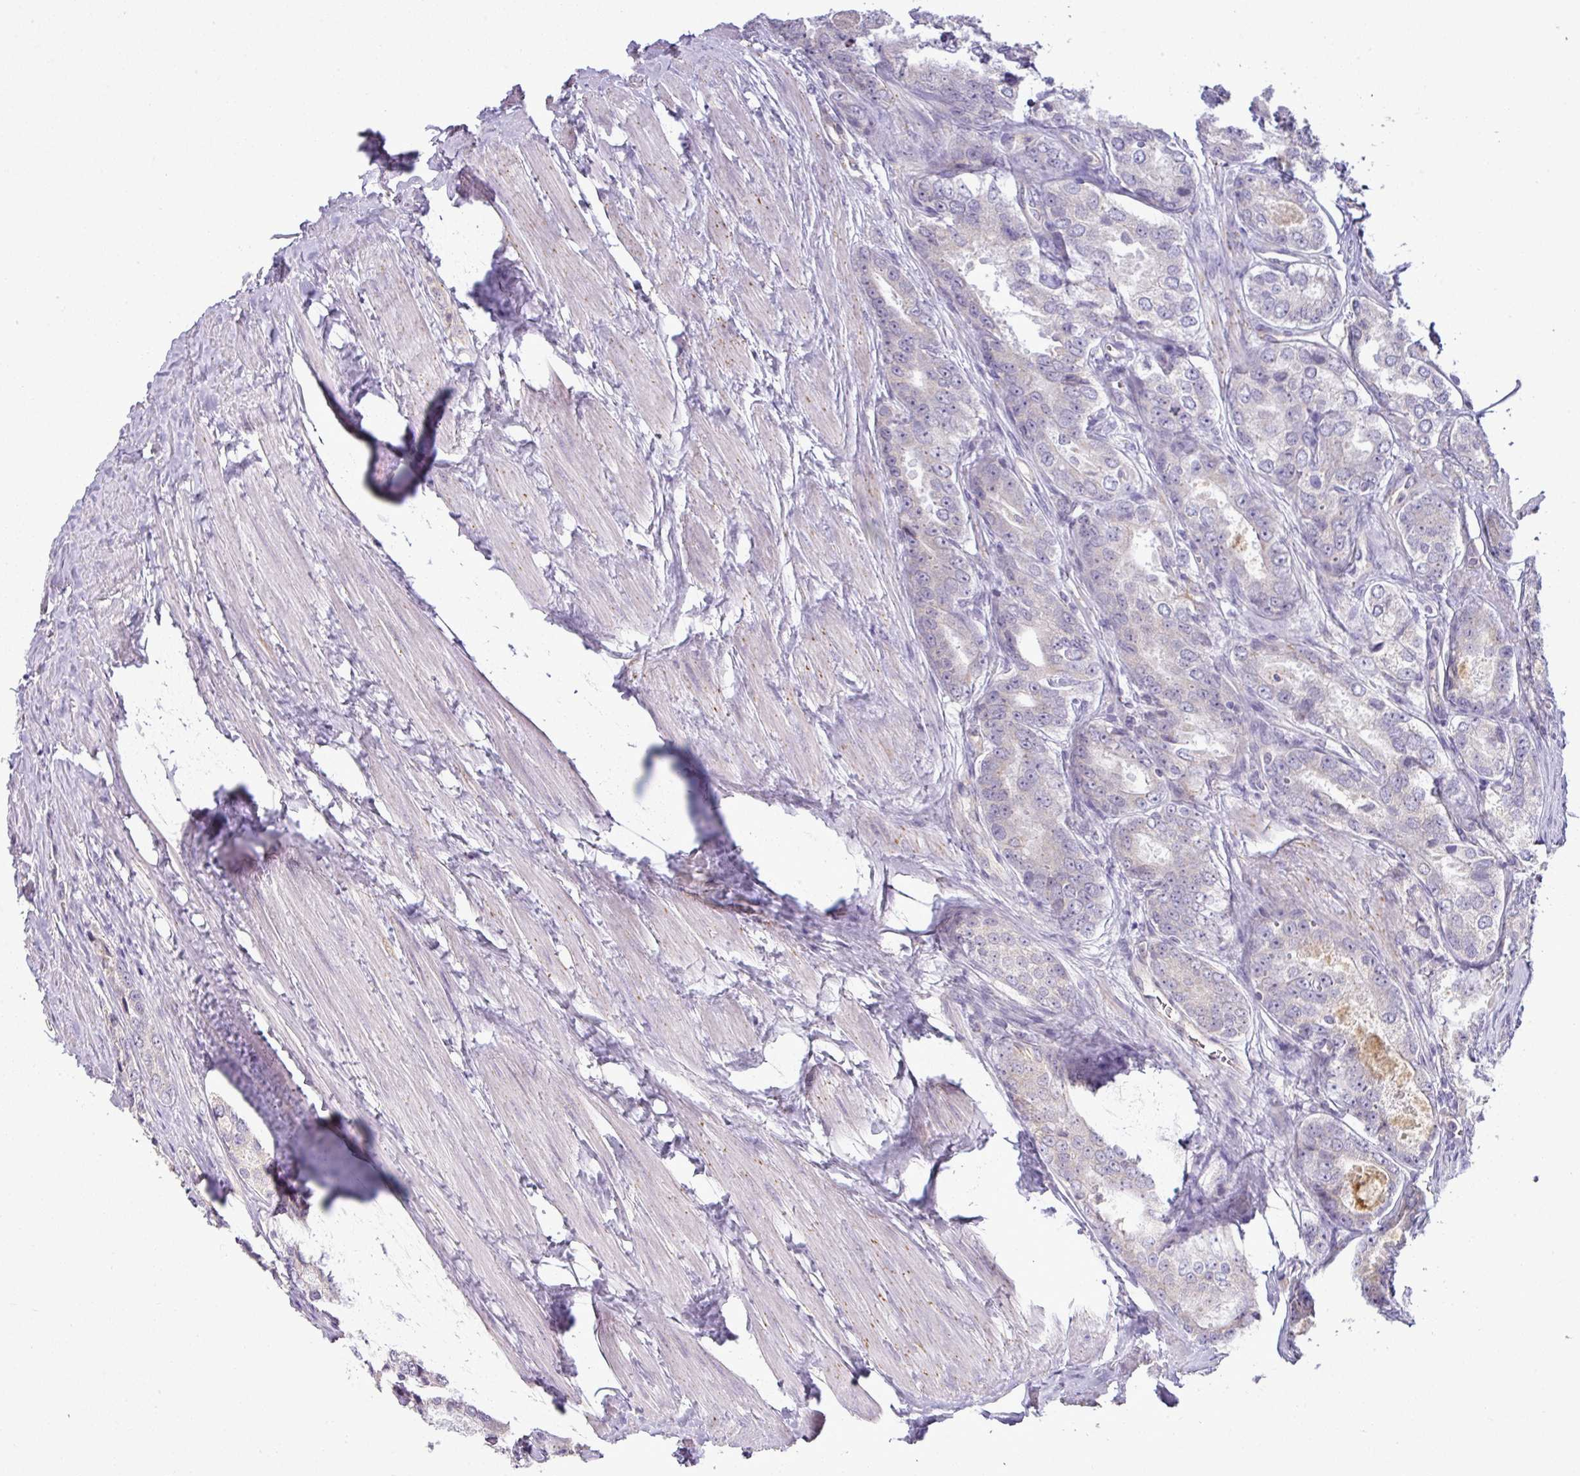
{"staining": {"intensity": "negative", "quantity": "none", "location": "none"}, "tissue": "prostate cancer", "cell_type": "Tumor cells", "image_type": "cancer", "snomed": [{"axis": "morphology", "description": "Adenocarcinoma, Low grade"}, {"axis": "topography", "description": "Prostate"}], "caption": "Immunohistochemistry of human prostate cancer displays no positivity in tumor cells.", "gene": "HBEGF", "patient": {"sex": "male", "age": 68}}